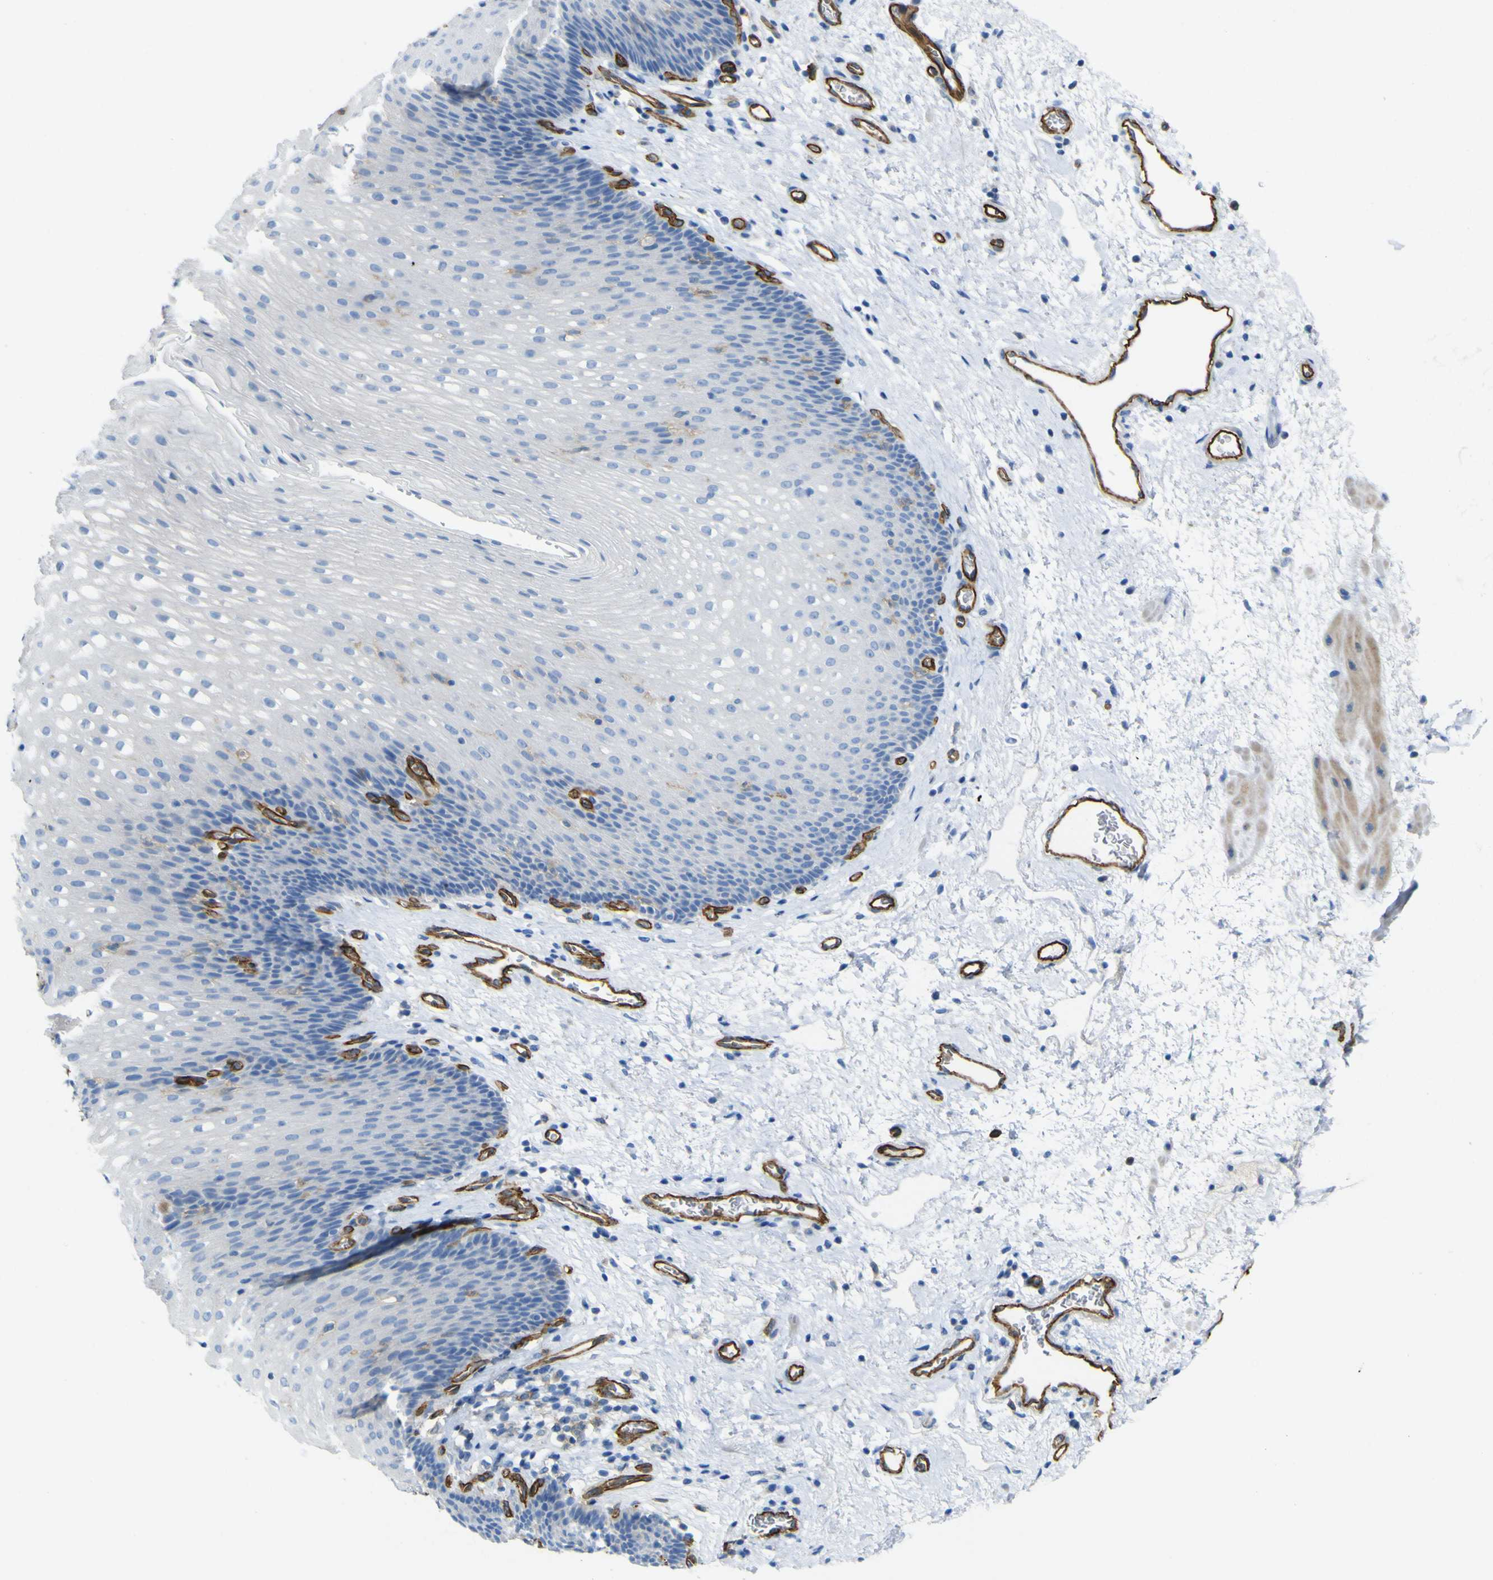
{"staining": {"intensity": "negative", "quantity": "none", "location": "none"}, "tissue": "esophagus", "cell_type": "Squamous epithelial cells", "image_type": "normal", "snomed": [{"axis": "morphology", "description": "Normal tissue, NOS"}, {"axis": "topography", "description": "Esophagus"}], "caption": "DAB immunohistochemical staining of normal esophagus reveals no significant expression in squamous epithelial cells.", "gene": "CD93", "patient": {"sex": "male", "age": 48}}